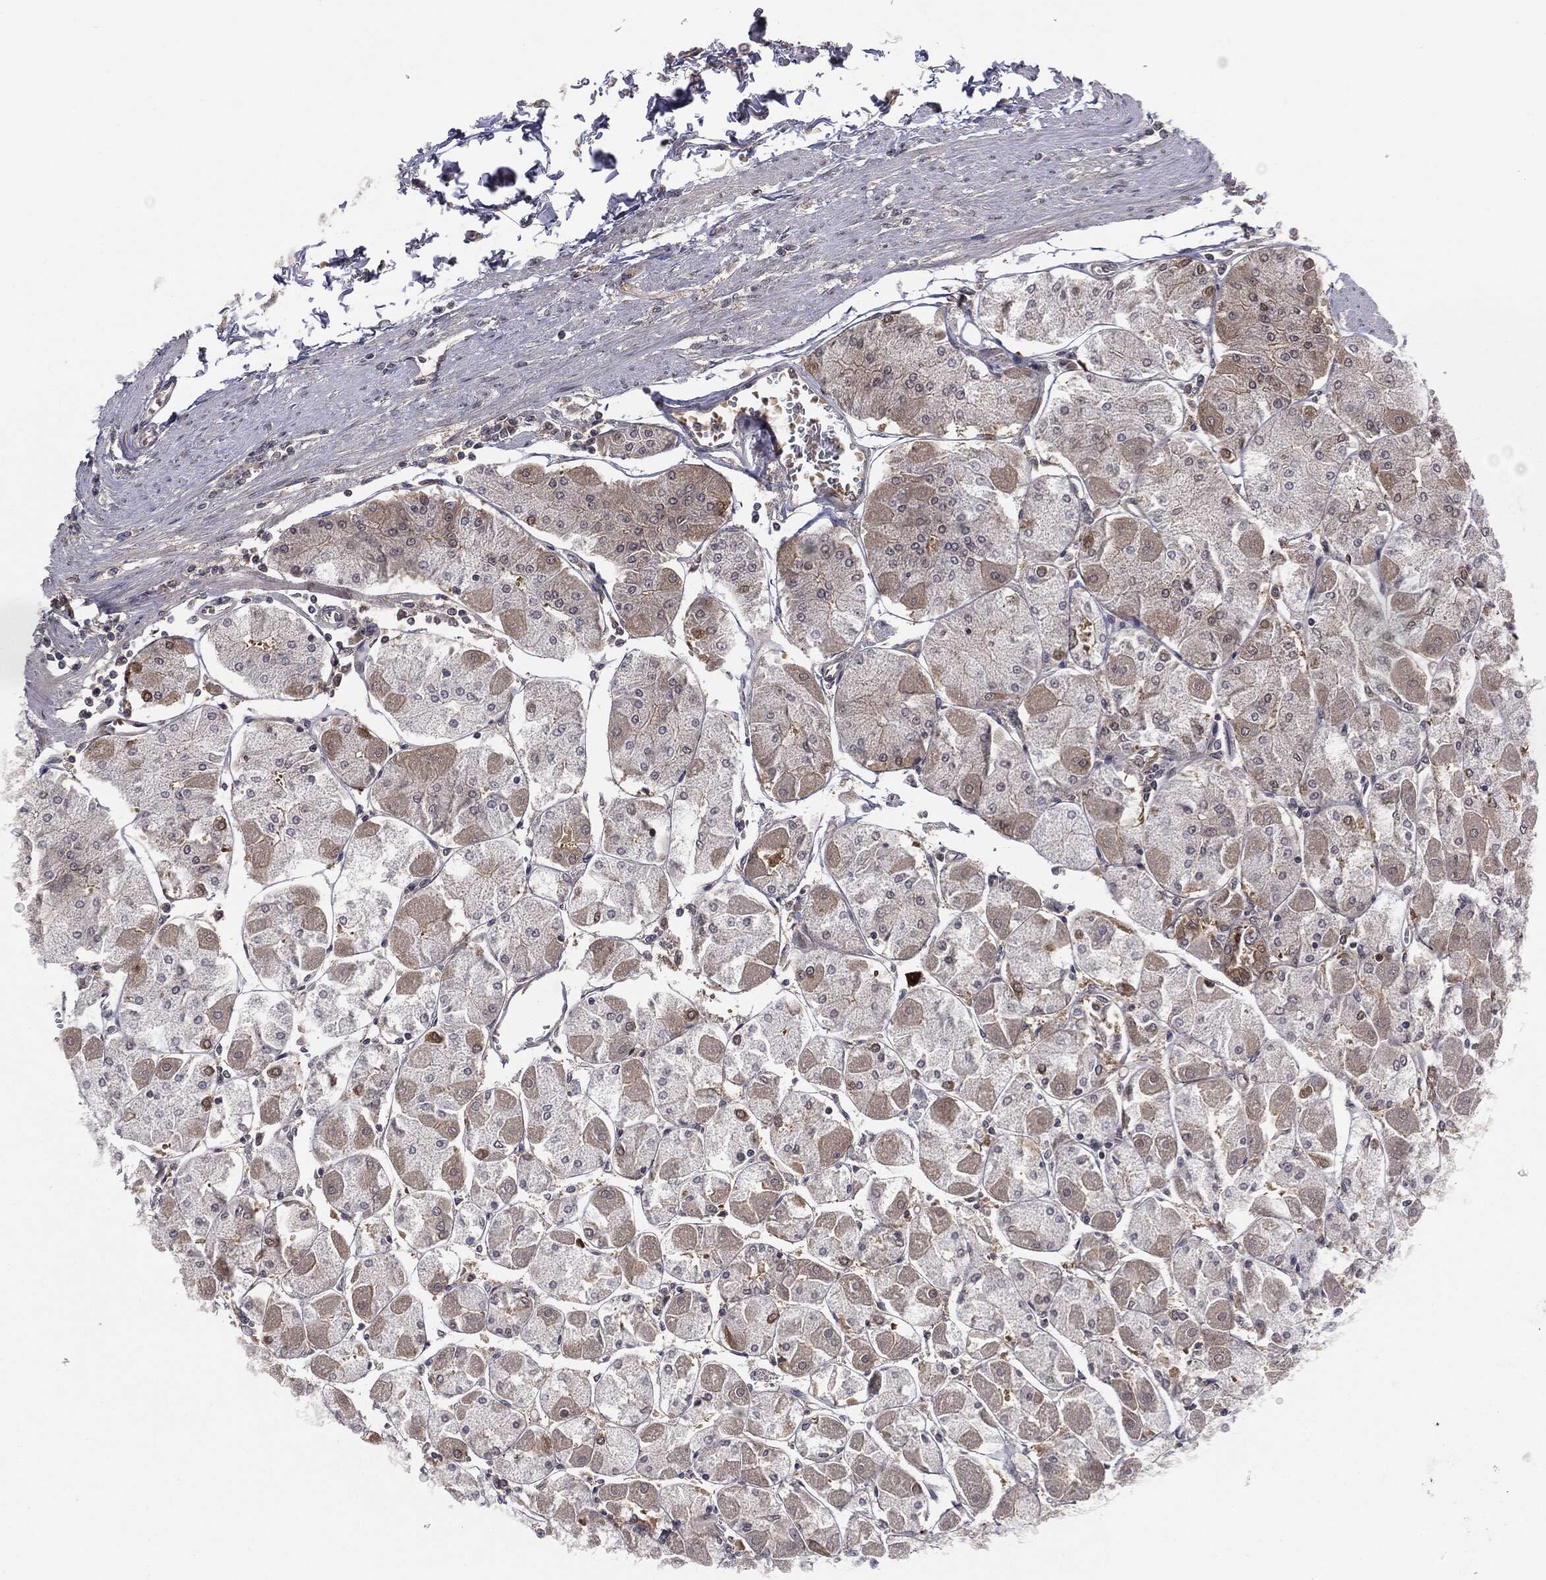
{"staining": {"intensity": "weak", "quantity": "25%-75%", "location": "cytoplasmic/membranous"}, "tissue": "stomach", "cell_type": "Glandular cells", "image_type": "normal", "snomed": [{"axis": "morphology", "description": "Normal tissue, NOS"}, {"axis": "topography", "description": "Stomach"}], "caption": "Approximately 25%-75% of glandular cells in unremarkable human stomach demonstrate weak cytoplasmic/membranous protein expression as visualized by brown immunohistochemical staining.", "gene": "KRT7", "patient": {"sex": "male", "age": 70}}